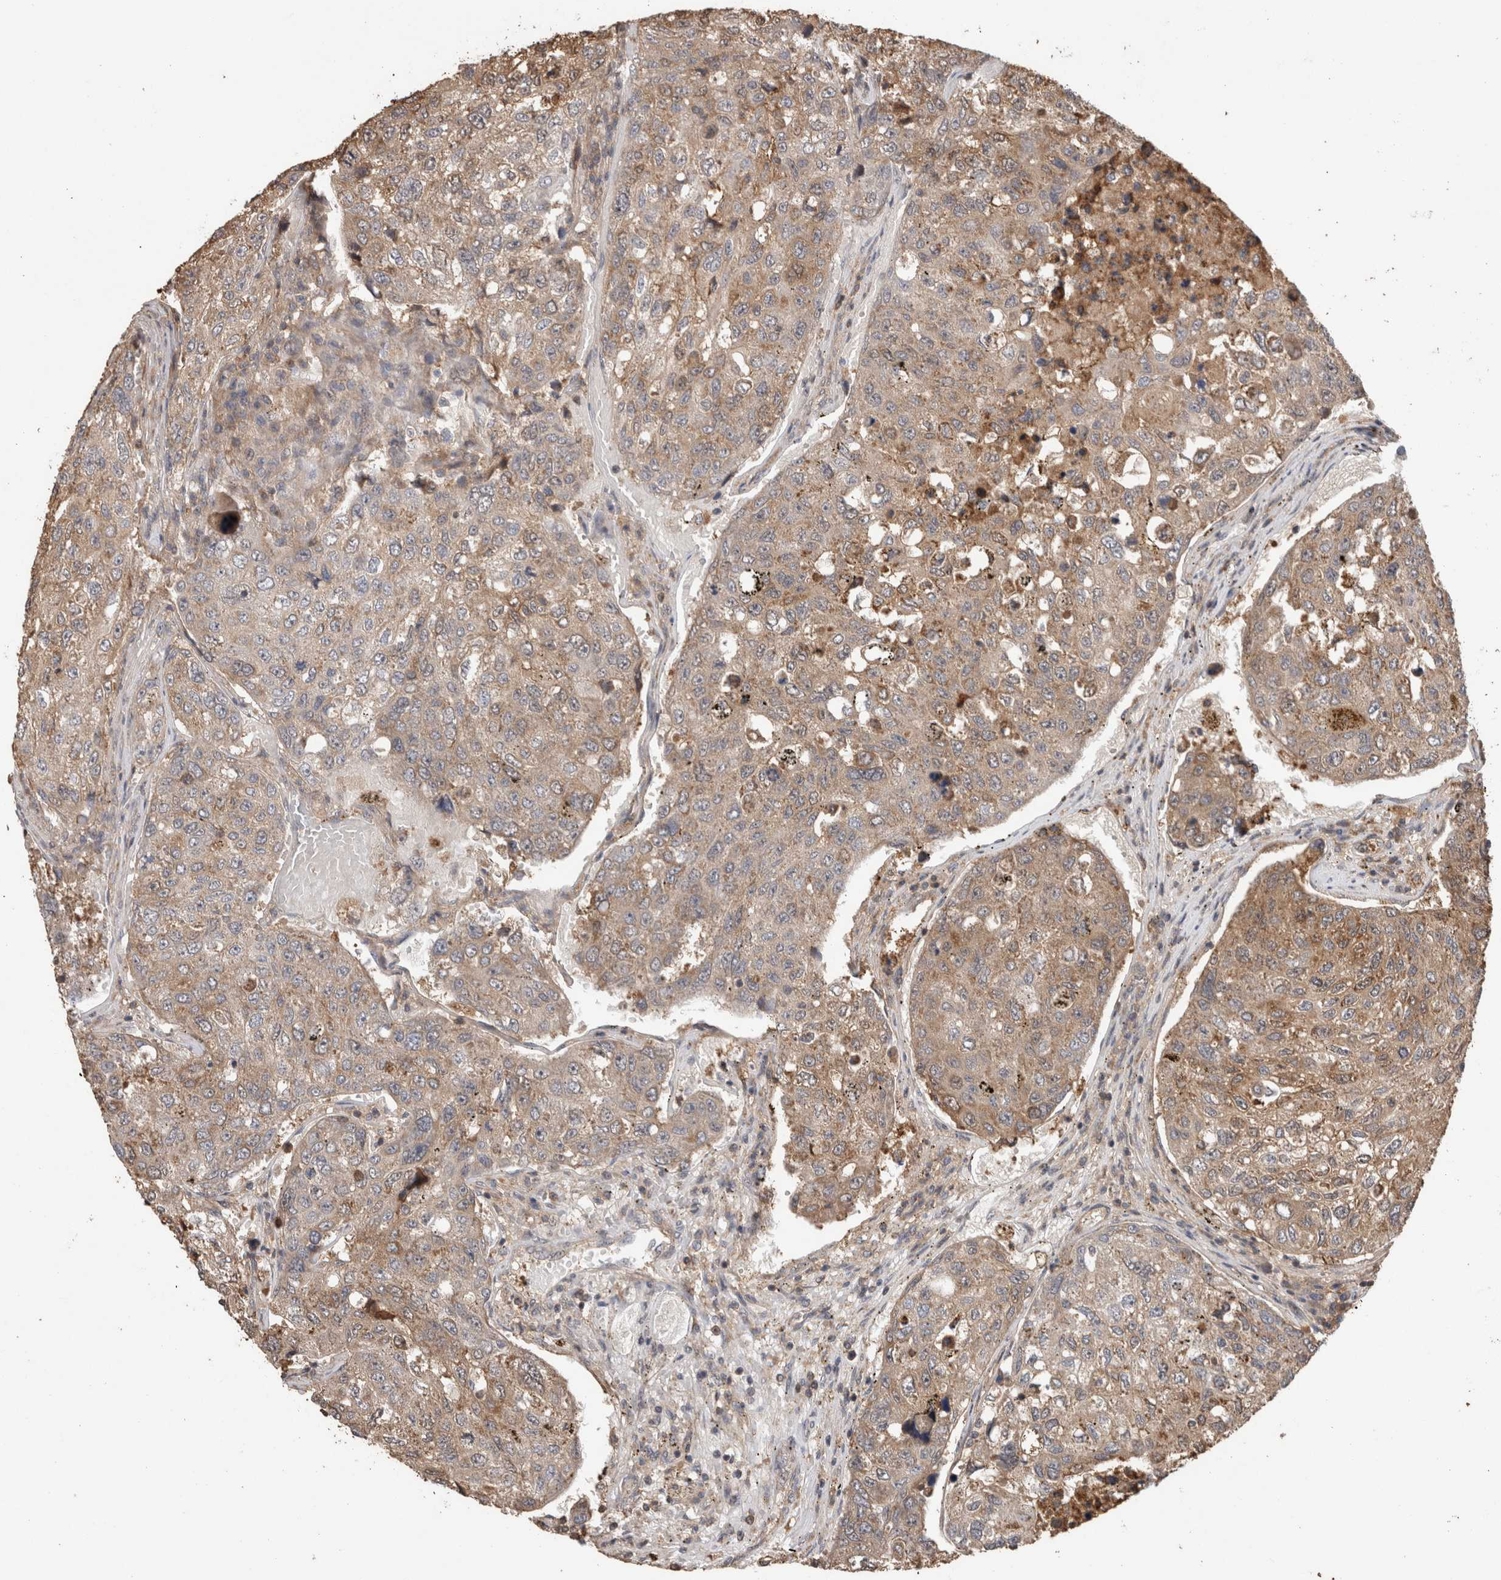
{"staining": {"intensity": "weak", "quantity": ">75%", "location": "cytoplasmic/membranous"}, "tissue": "urothelial cancer", "cell_type": "Tumor cells", "image_type": "cancer", "snomed": [{"axis": "morphology", "description": "Urothelial carcinoma, High grade"}, {"axis": "topography", "description": "Lymph node"}, {"axis": "topography", "description": "Urinary bladder"}], "caption": "High-grade urothelial carcinoma stained with DAB (3,3'-diaminobenzidine) immunohistochemistry shows low levels of weak cytoplasmic/membranous staining in approximately >75% of tumor cells.", "gene": "TRIM5", "patient": {"sex": "male", "age": 51}}